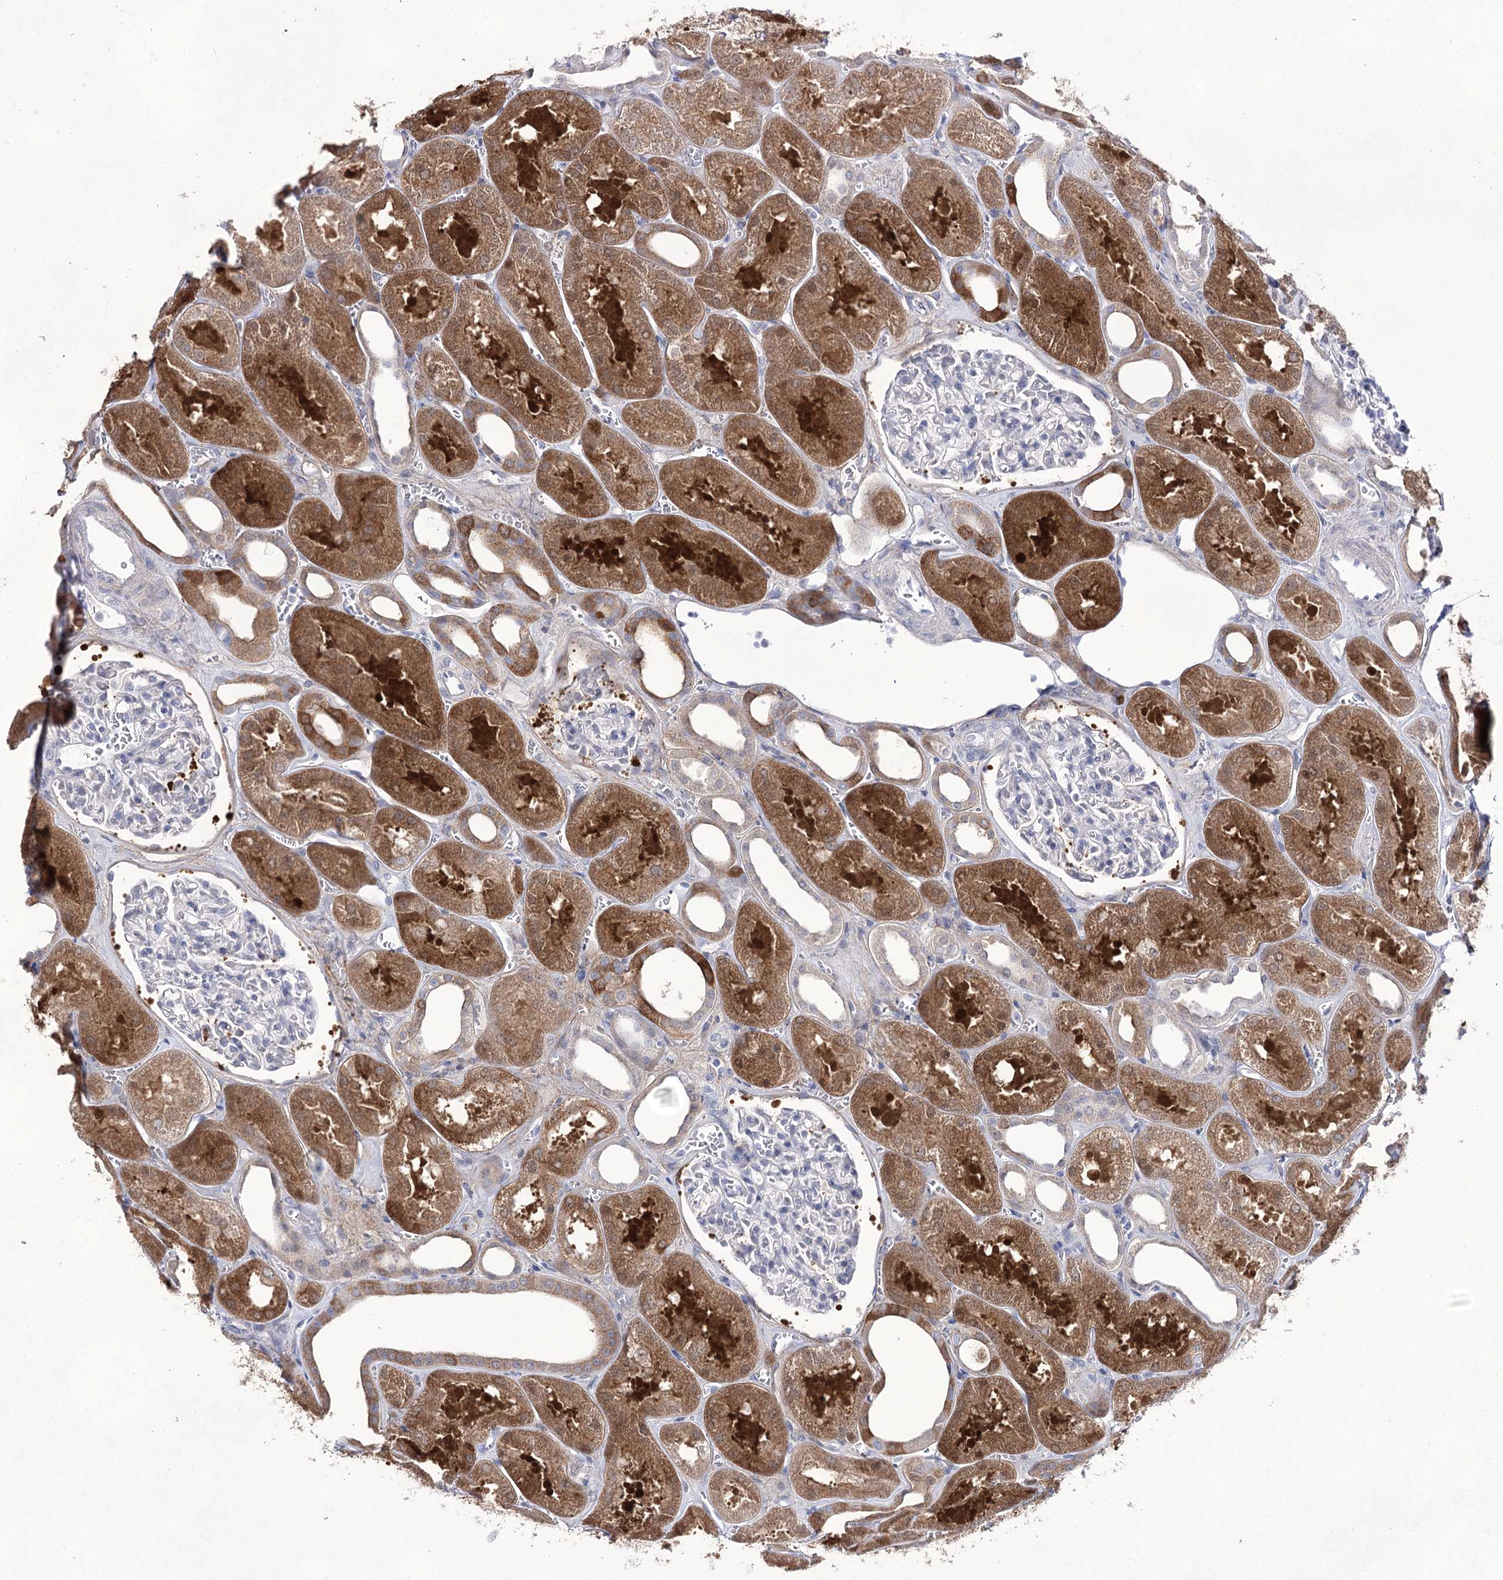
{"staining": {"intensity": "negative", "quantity": "none", "location": "none"}, "tissue": "kidney", "cell_type": "Cells in glomeruli", "image_type": "normal", "snomed": [{"axis": "morphology", "description": "Normal tissue, NOS"}, {"axis": "morphology", "description": "Adenocarcinoma, NOS"}, {"axis": "topography", "description": "Kidney"}], "caption": "High magnification brightfield microscopy of normal kidney stained with DAB (3,3'-diaminobenzidine) (brown) and counterstained with hematoxylin (blue): cells in glomeruli show no significant positivity. The staining was performed using DAB (3,3'-diaminobenzidine) to visualize the protein expression in brown, while the nuclei were stained in blue with hematoxylin (Magnification: 20x).", "gene": "UGDH", "patient": {"sex": "female", "age": 68}}